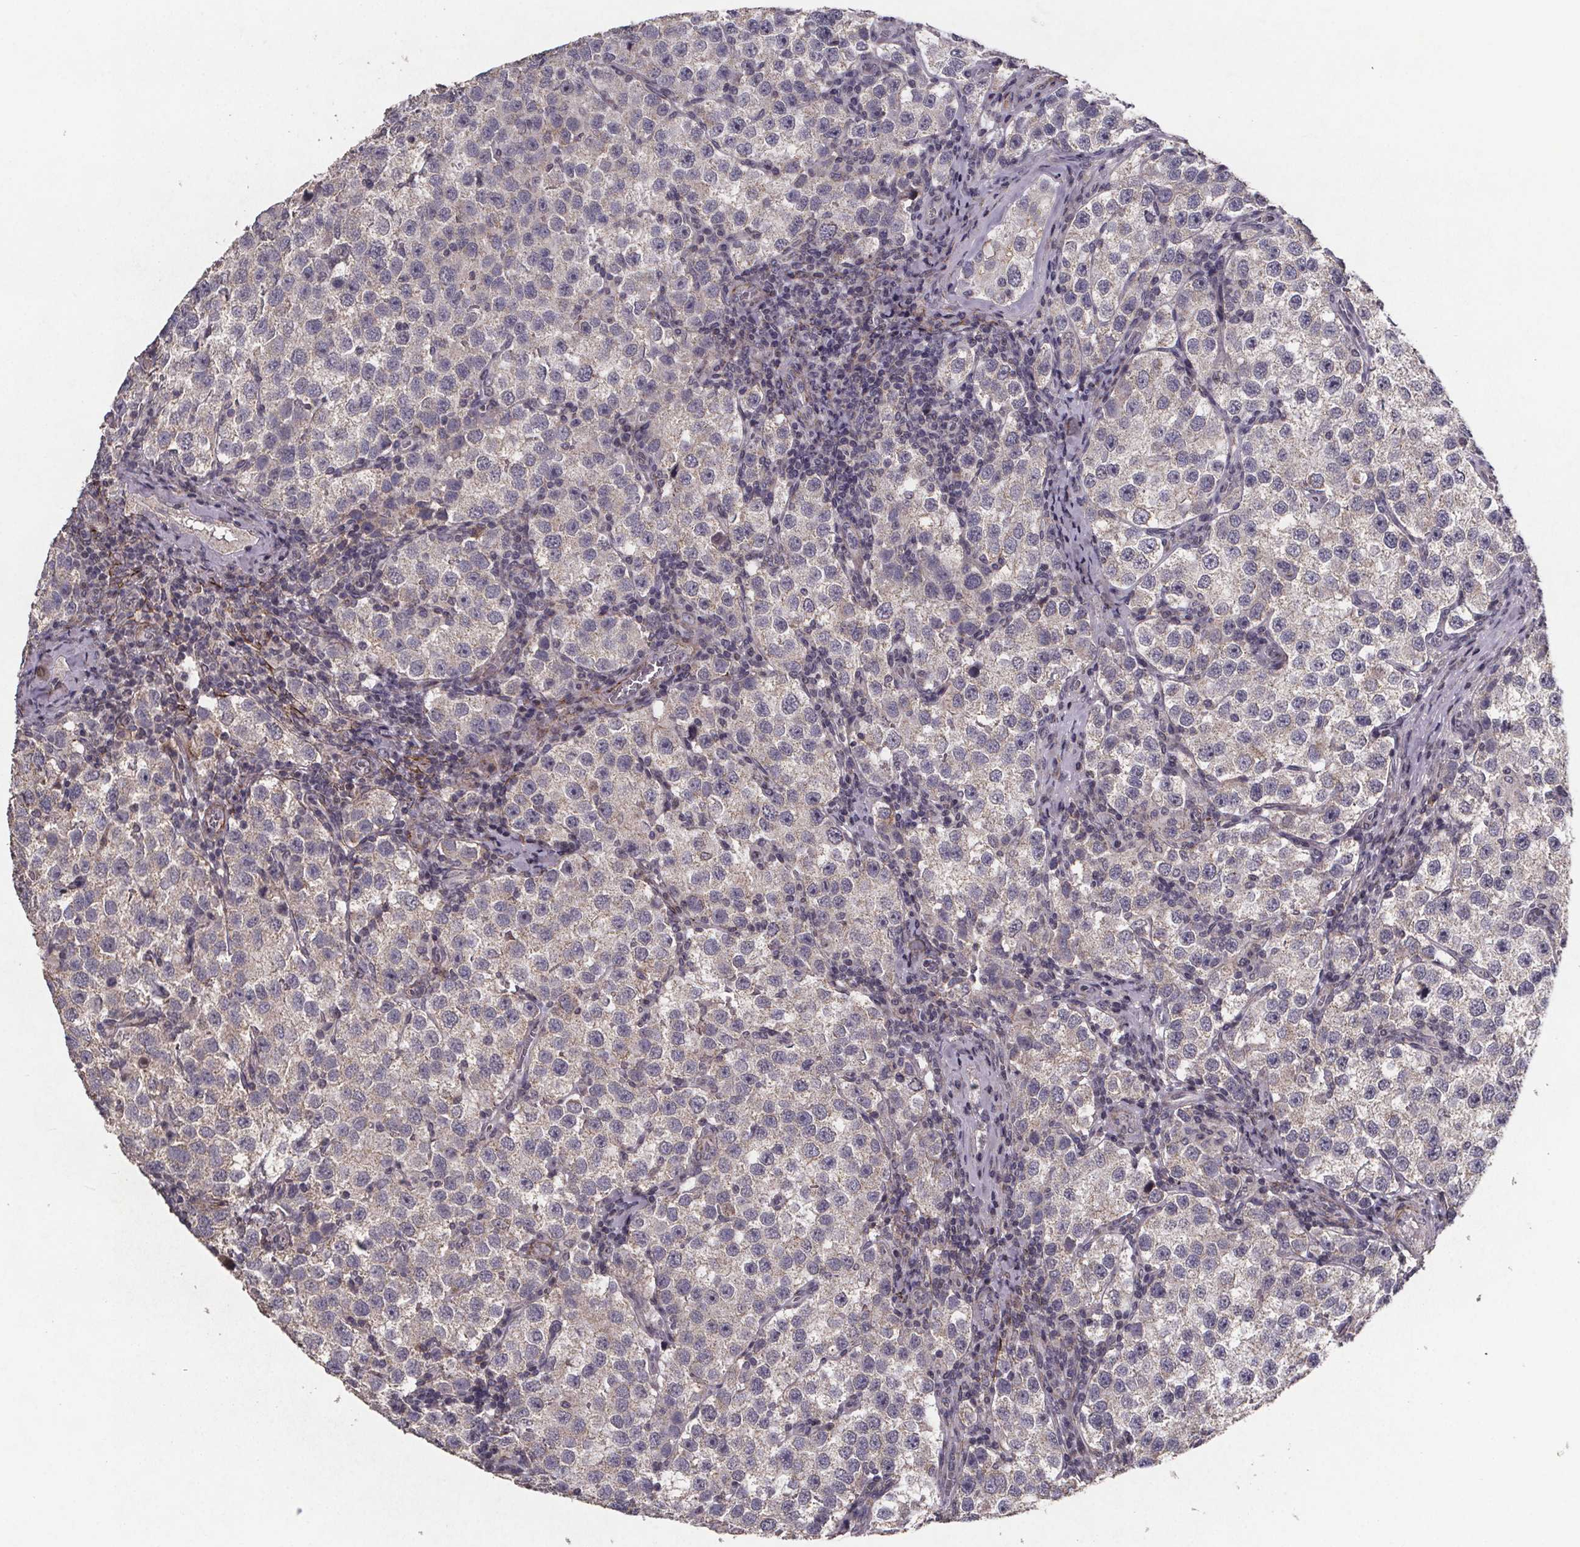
{"staining": {"intensity": "negative", "quantity": "none", "location": "none"}, "tissue": "testis cancer", "cell_type": "Tumor cells", "image_type": "cancer", "snomed": [{"axis": "morphology", "description": "Seminoma, NOS"}, {"axis": "topography", "description": "Testis"}], "caption": "Testis cancer (seminoma) was stained to show a protein in brown. There is no significant staining in tumor cells. Brightfield microscopy of immunohistochemistry (IHC) stained with DAB (3,3'-diaminobenzidine) (brown) and hematoxylin (blue), captured at high magnification.", "gene": "PALLD", "patient": {"sex": "male", "age": 37}}